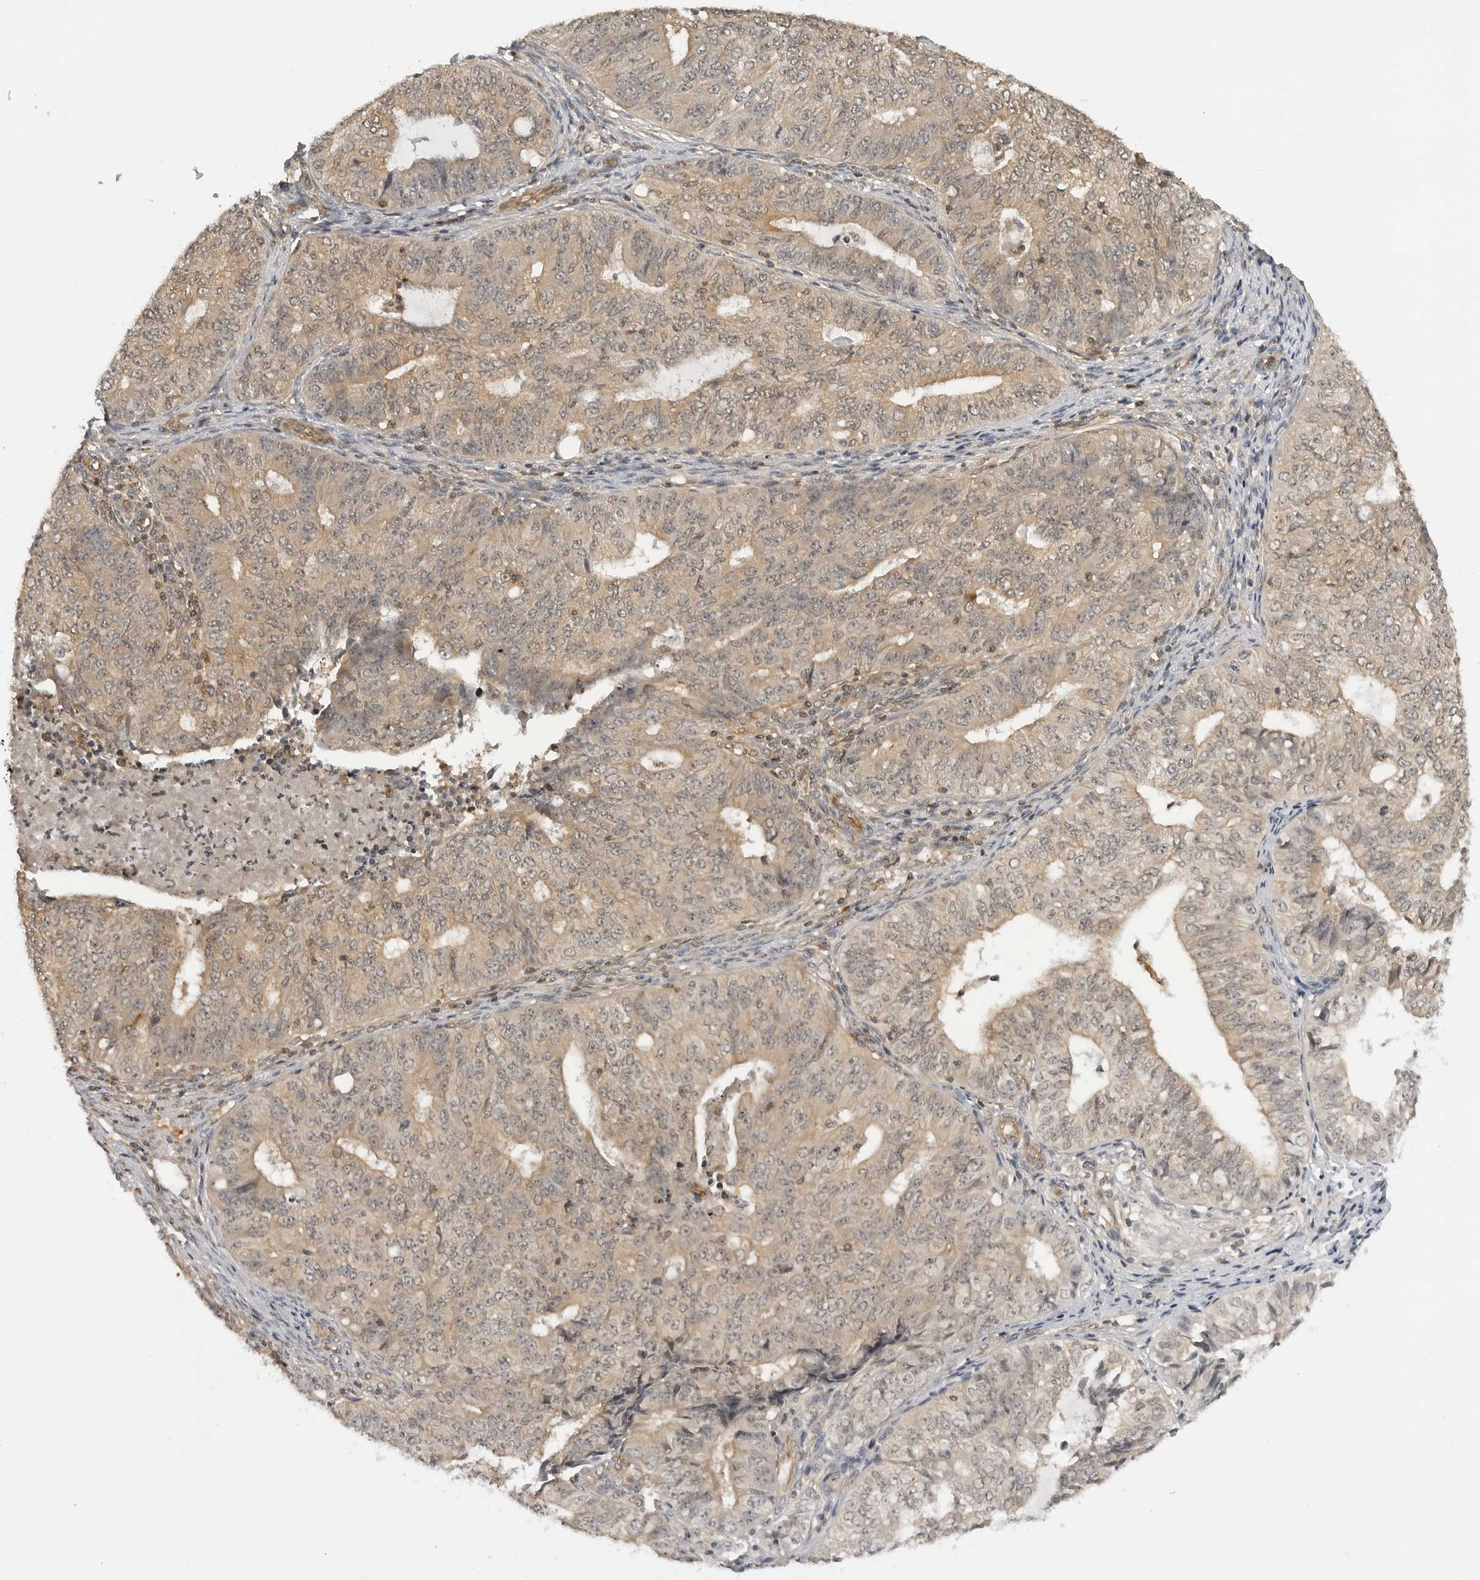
{"staining": {"intensity": "weak", "quantity": "25%-75%", "location": "cytoplasmic/membranous"}, "tissue": "endometrial cancer", "cell_type": "Tumor cells", "image_type": "cancer", "snomed": [{"axis": "morphology", "description": "Adenocarcinoma, NOS"}, {"axis": "topography", "description": "Endometrium"}], "caption": "DAB immunohistochemical staining of adenocarcinoma (endometrial) shows weak cytoplasmic/membranous protein expression in about 25%-75% of tumor cells.", "gene": "MAP2K5", "patient": {"sex": "female", "age": 32}}